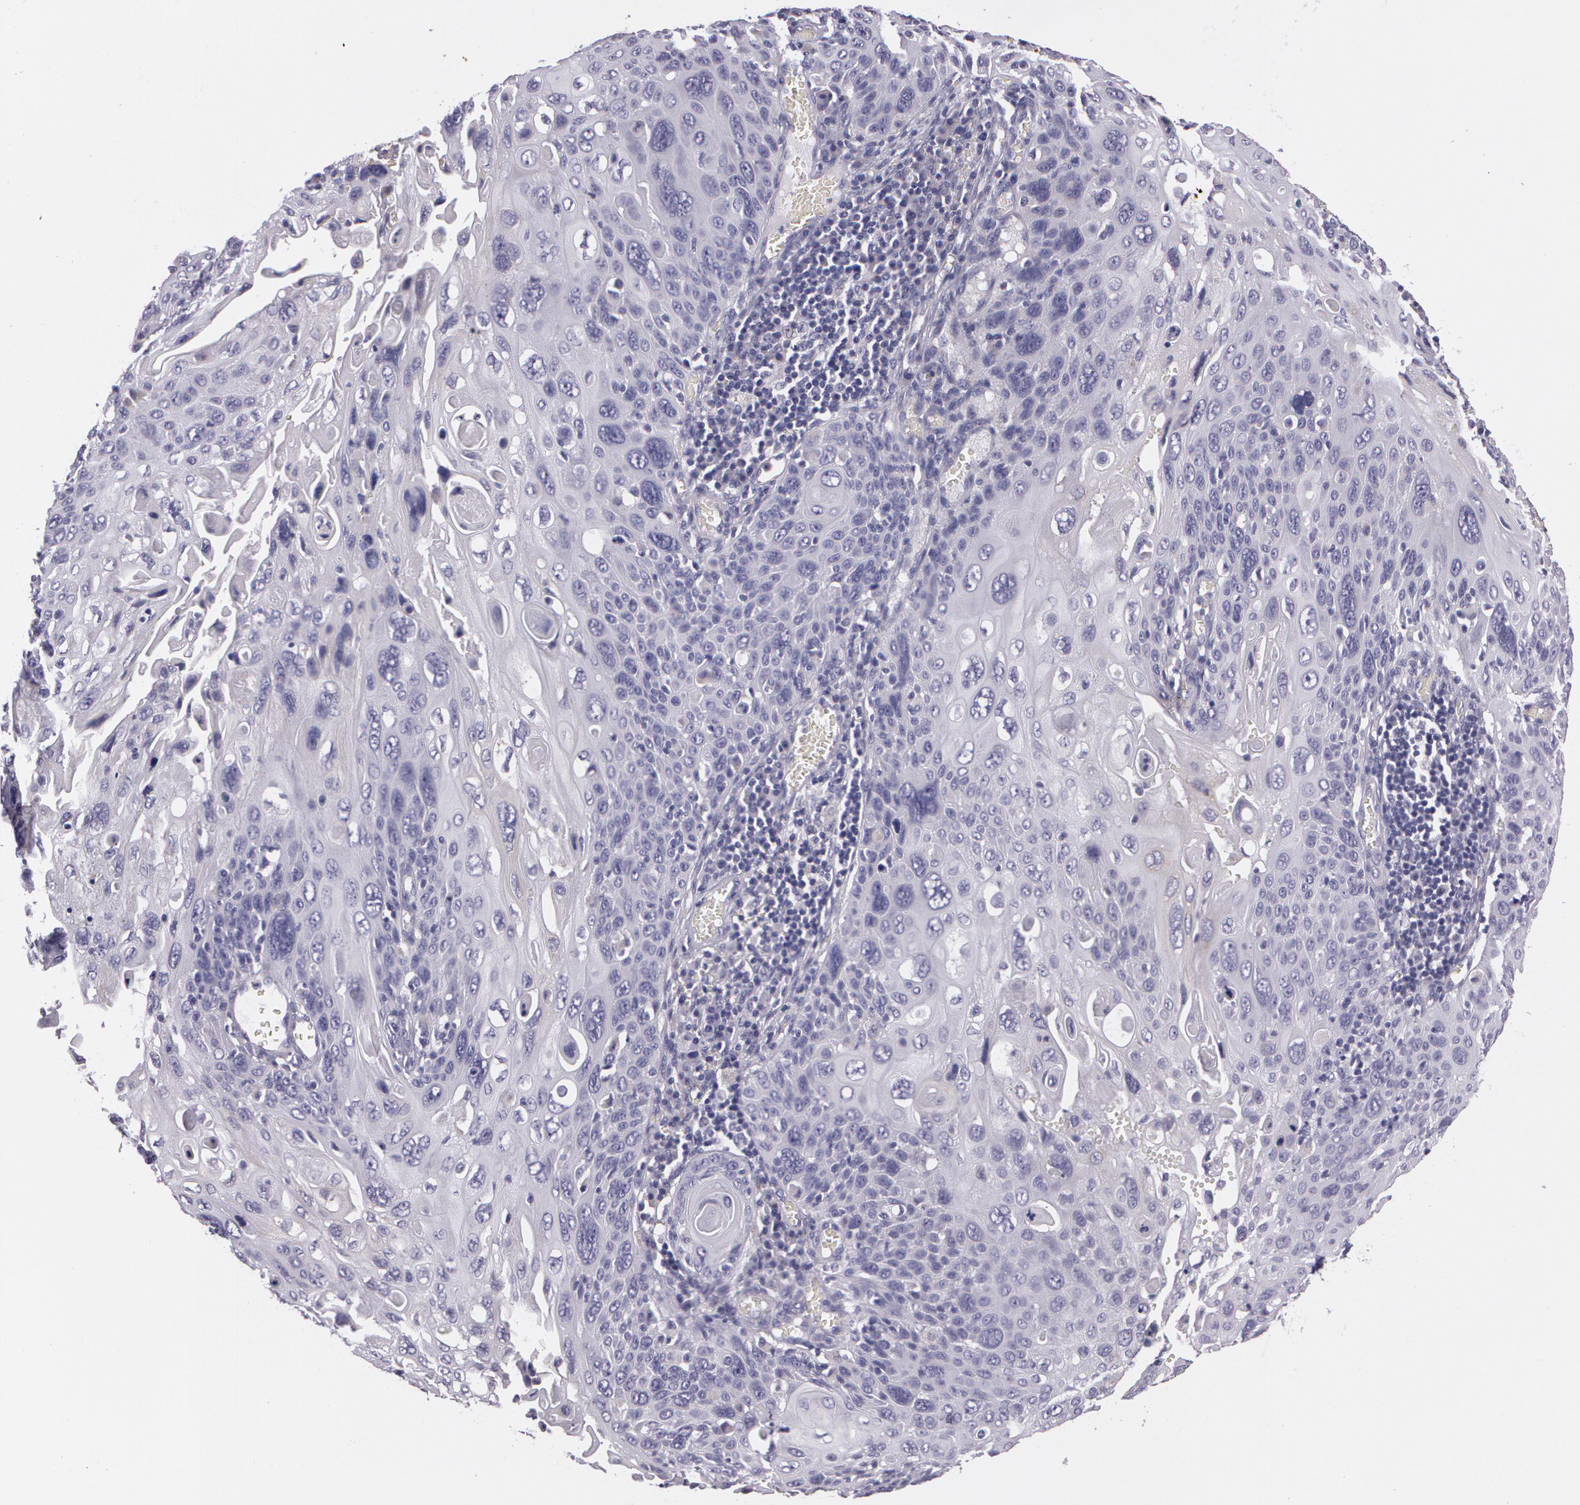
{"staining": {"intensity": "negative", "quantity": "none", "location": "none"}, "tissue": "cervical cancer", "cell_type": "Tumor cells", "image_type": "cancer", "snomed": [{"axis": "morphology", "description": "Squamous cell carcinoma, NOS"}, {"axis": "topography", "description": "Cervix"}], "caption": "The micrograph displays no significant expression in tumor cells of cervical squamous cell carcinoma.", "gene": "G2E3", "patient": {"sex": "female", "age": 54}}